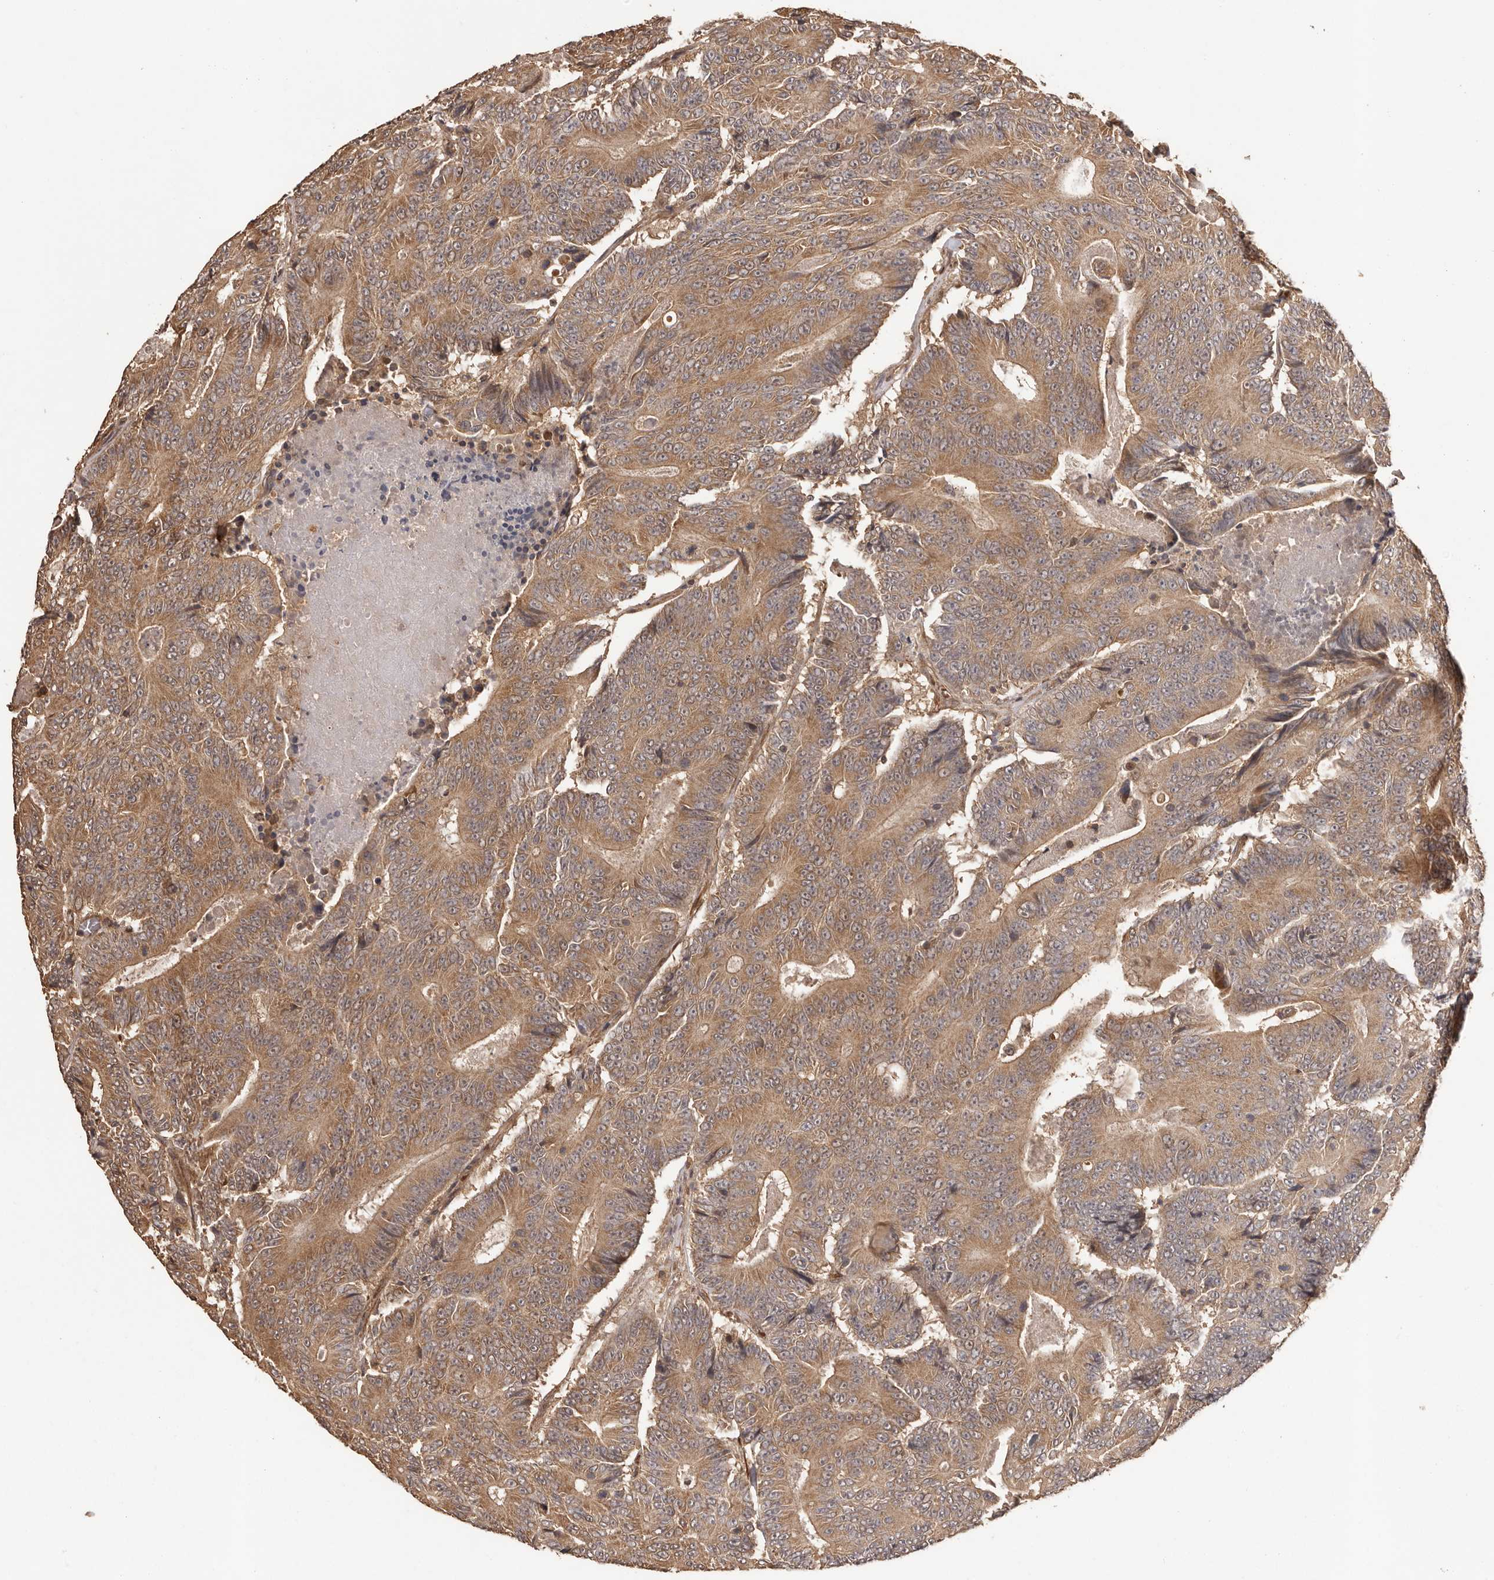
{"staining": {"intensity": "moderate", "quantity": ">75%", "location": "cytoplasmic/membranous"}, "tissue": "colorectal cancer", "cell_type": "Tumor cells", "image_type": "cancer", "snomed": [{"axis": "morphology", "description": "Adenocarcinoma, NOS"}, {"axis": "topography", "description": "Colon"}], "caption": "IHC staining of colorectal cancer, which shows medium levels of moderate cytoplasmic/membranous expression in about >75% of tumor cells indicating moderate cytoplasmic/membranous protein staining. The staining was performed using DAB (3,3'-diaminobenzidine) (brown) for protein detection and nuclei were counterstained in hematoxylin (blue).", "gene": "UBR2", "patient": {"sex": "male", "age": 83}}